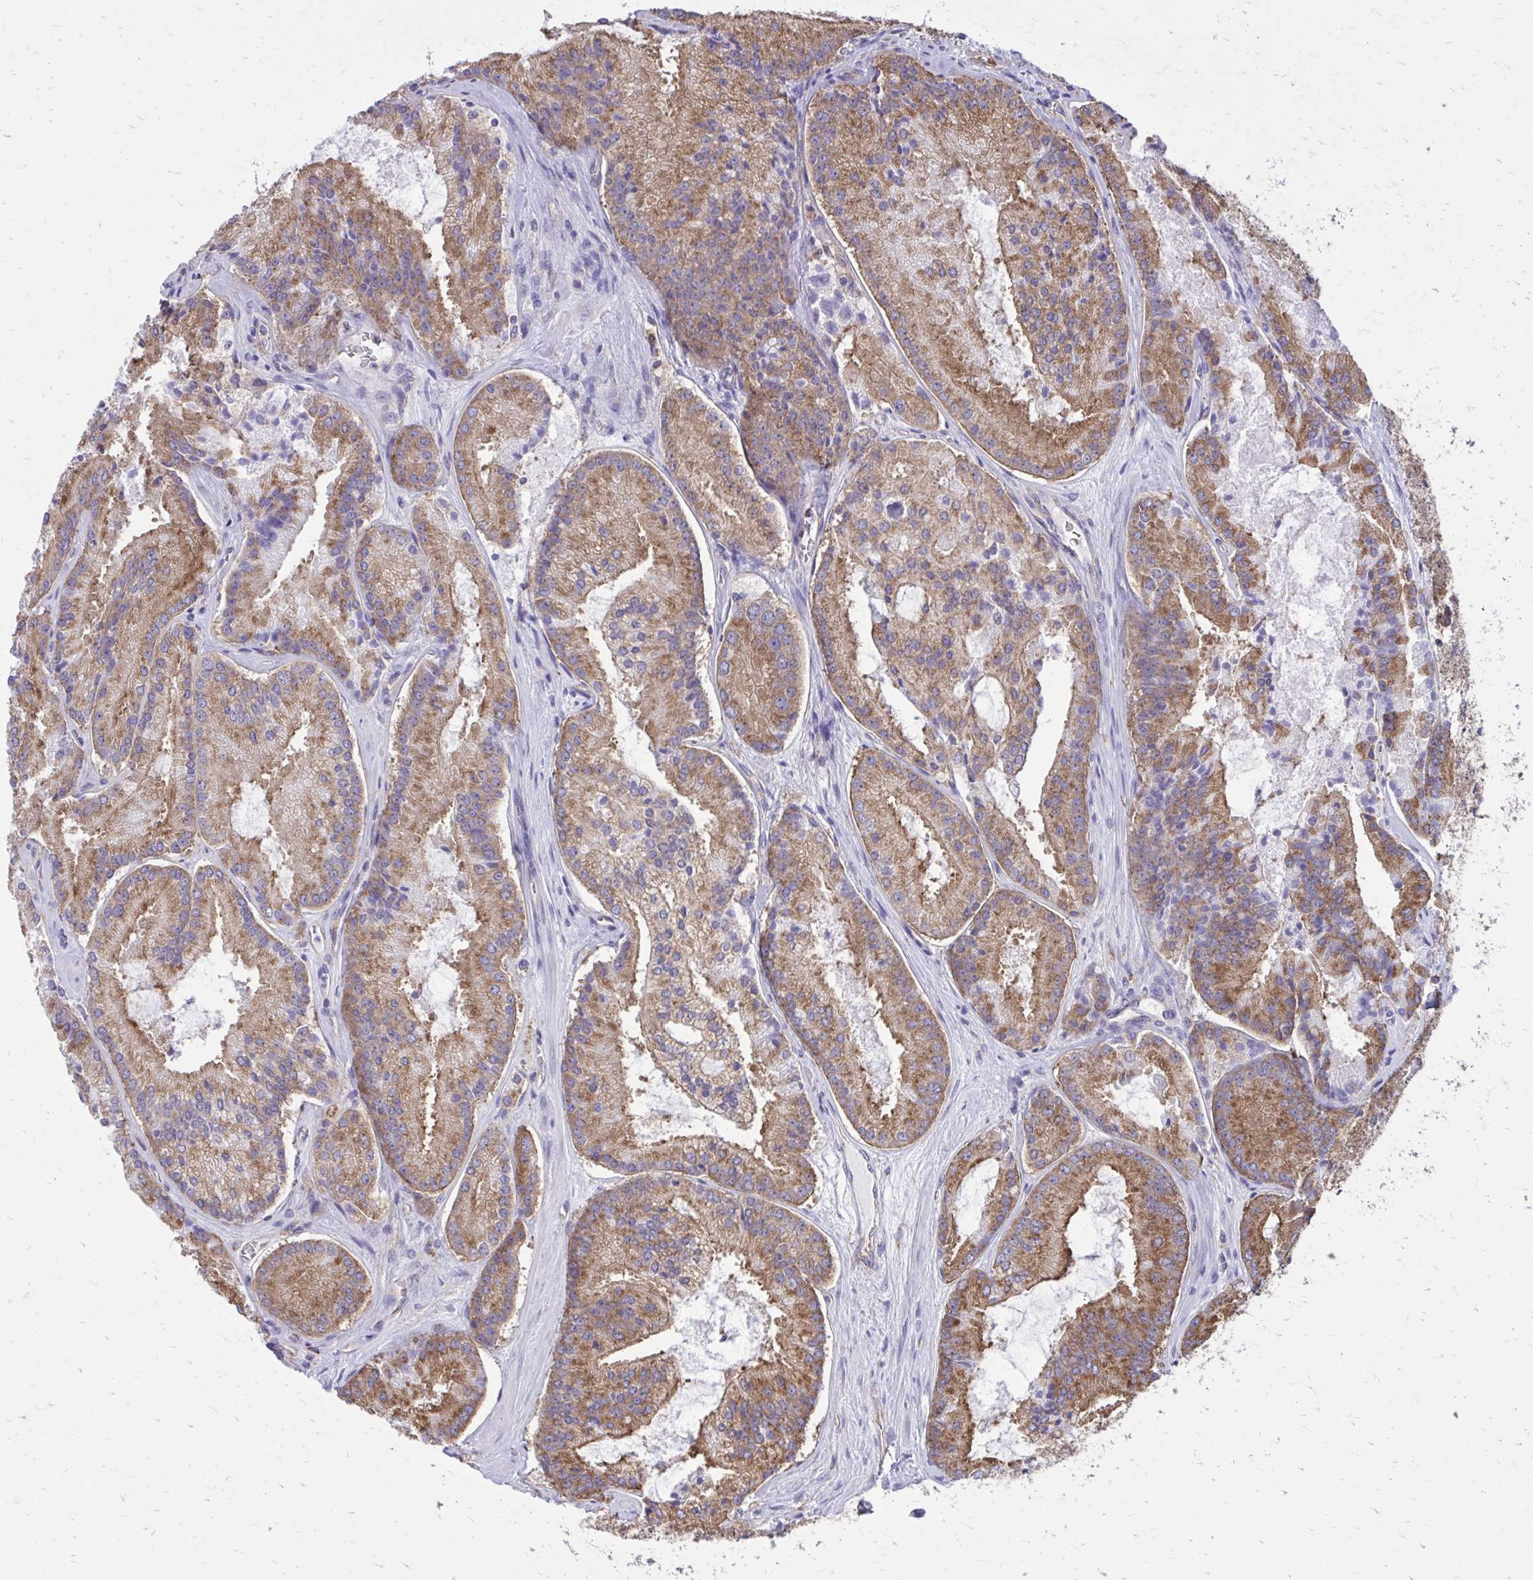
{"staining": {"intensity": "moderate", "quantity": ">75%", "location": "cytoplasmic/membranous"}, "tissue": "prostate cancer", "cell_type": "Tumor cells", "image_type": "cancer", "snomed": [{"axis": "morphology", "description": "Adenocarcinoma, High grade"}, {"axis": "topography", "description": "Prostate"}], "caption": "Immunohistochemistry histopathology image of prostate cancer stained for a protein (brown), which demonstrates medium levels of moderate cytoplasmic/membranous staining in approximately >75% of tumor cells.", "gene": "CLTA", "patient": {"sex": "male", "age": 73}}